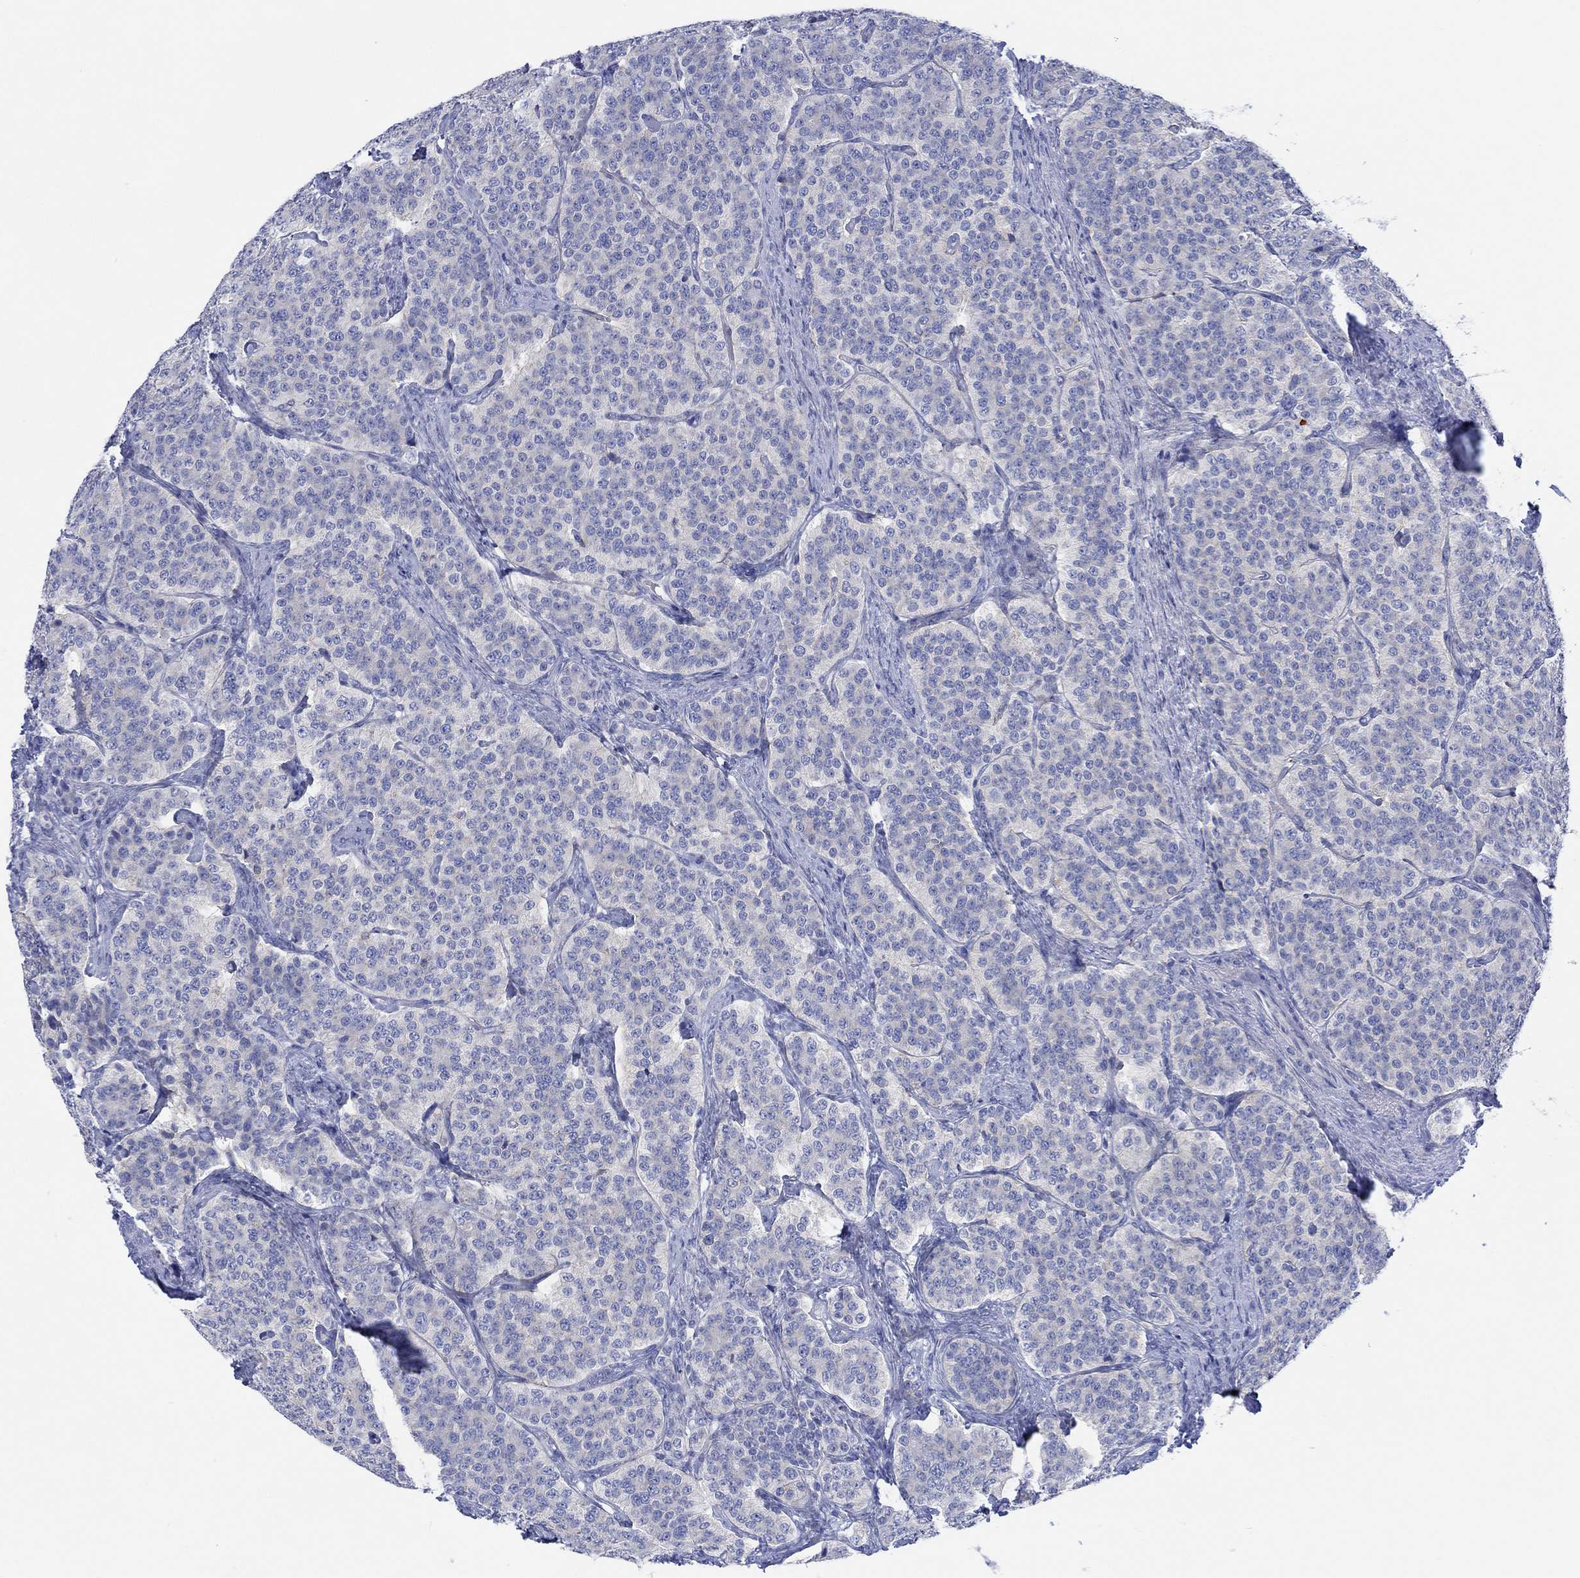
{"staining": {"intensity": "negative", "quantity": "none", "location": "none"}, "tissue": "carcinoid", "cell_type": "Tumor cells", "image_type": "cancer", "snomed": [{"axis": "morphology", "description": "Carcinoid, malignant, NOS"}, {"axis": "topography", "description": "Small intestine"}], "caption": "The photomicrograph displays no staining of tumor cells in carcinoid (malignant).", "gene": "REEP6", "patient": {"sex": "female", "age": 58}}